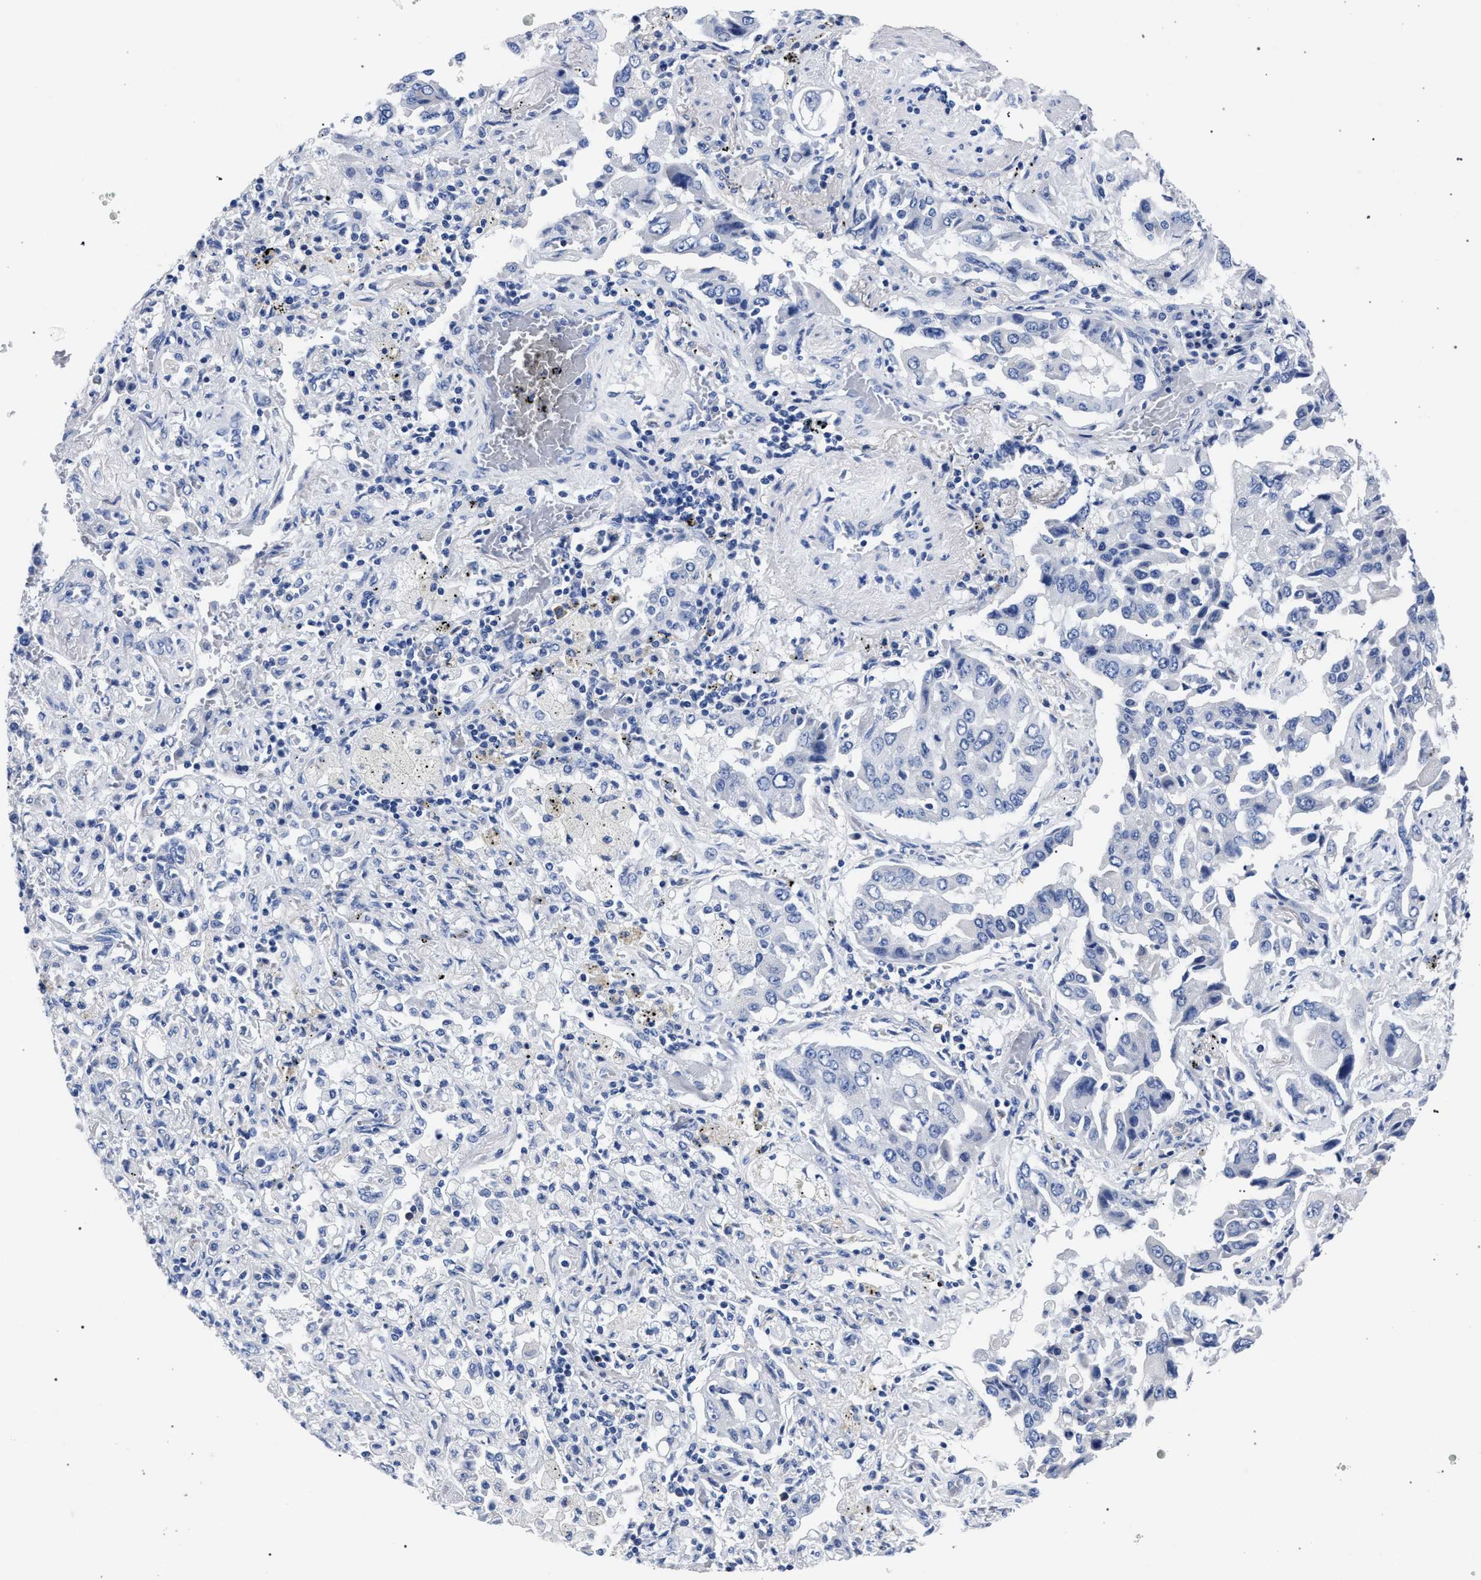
{"staining": {"intensity": "negative", "quantity": "none", "location": "none"}, "tissue": "lung cancer", "cell_type": "Tumor cells", "image_type": "cancer", "snomed": [{"axis": "morphology", "description": "Adenocarcinoma, NOS"}, {"axis": "topography", "description": "Lung"}], "caption": "Immunohistochemical staining of lung cancer displays no significant staining in tumor cells.", "gene": "AKAP4", "patient": {"sex": "female", "age": 65}}